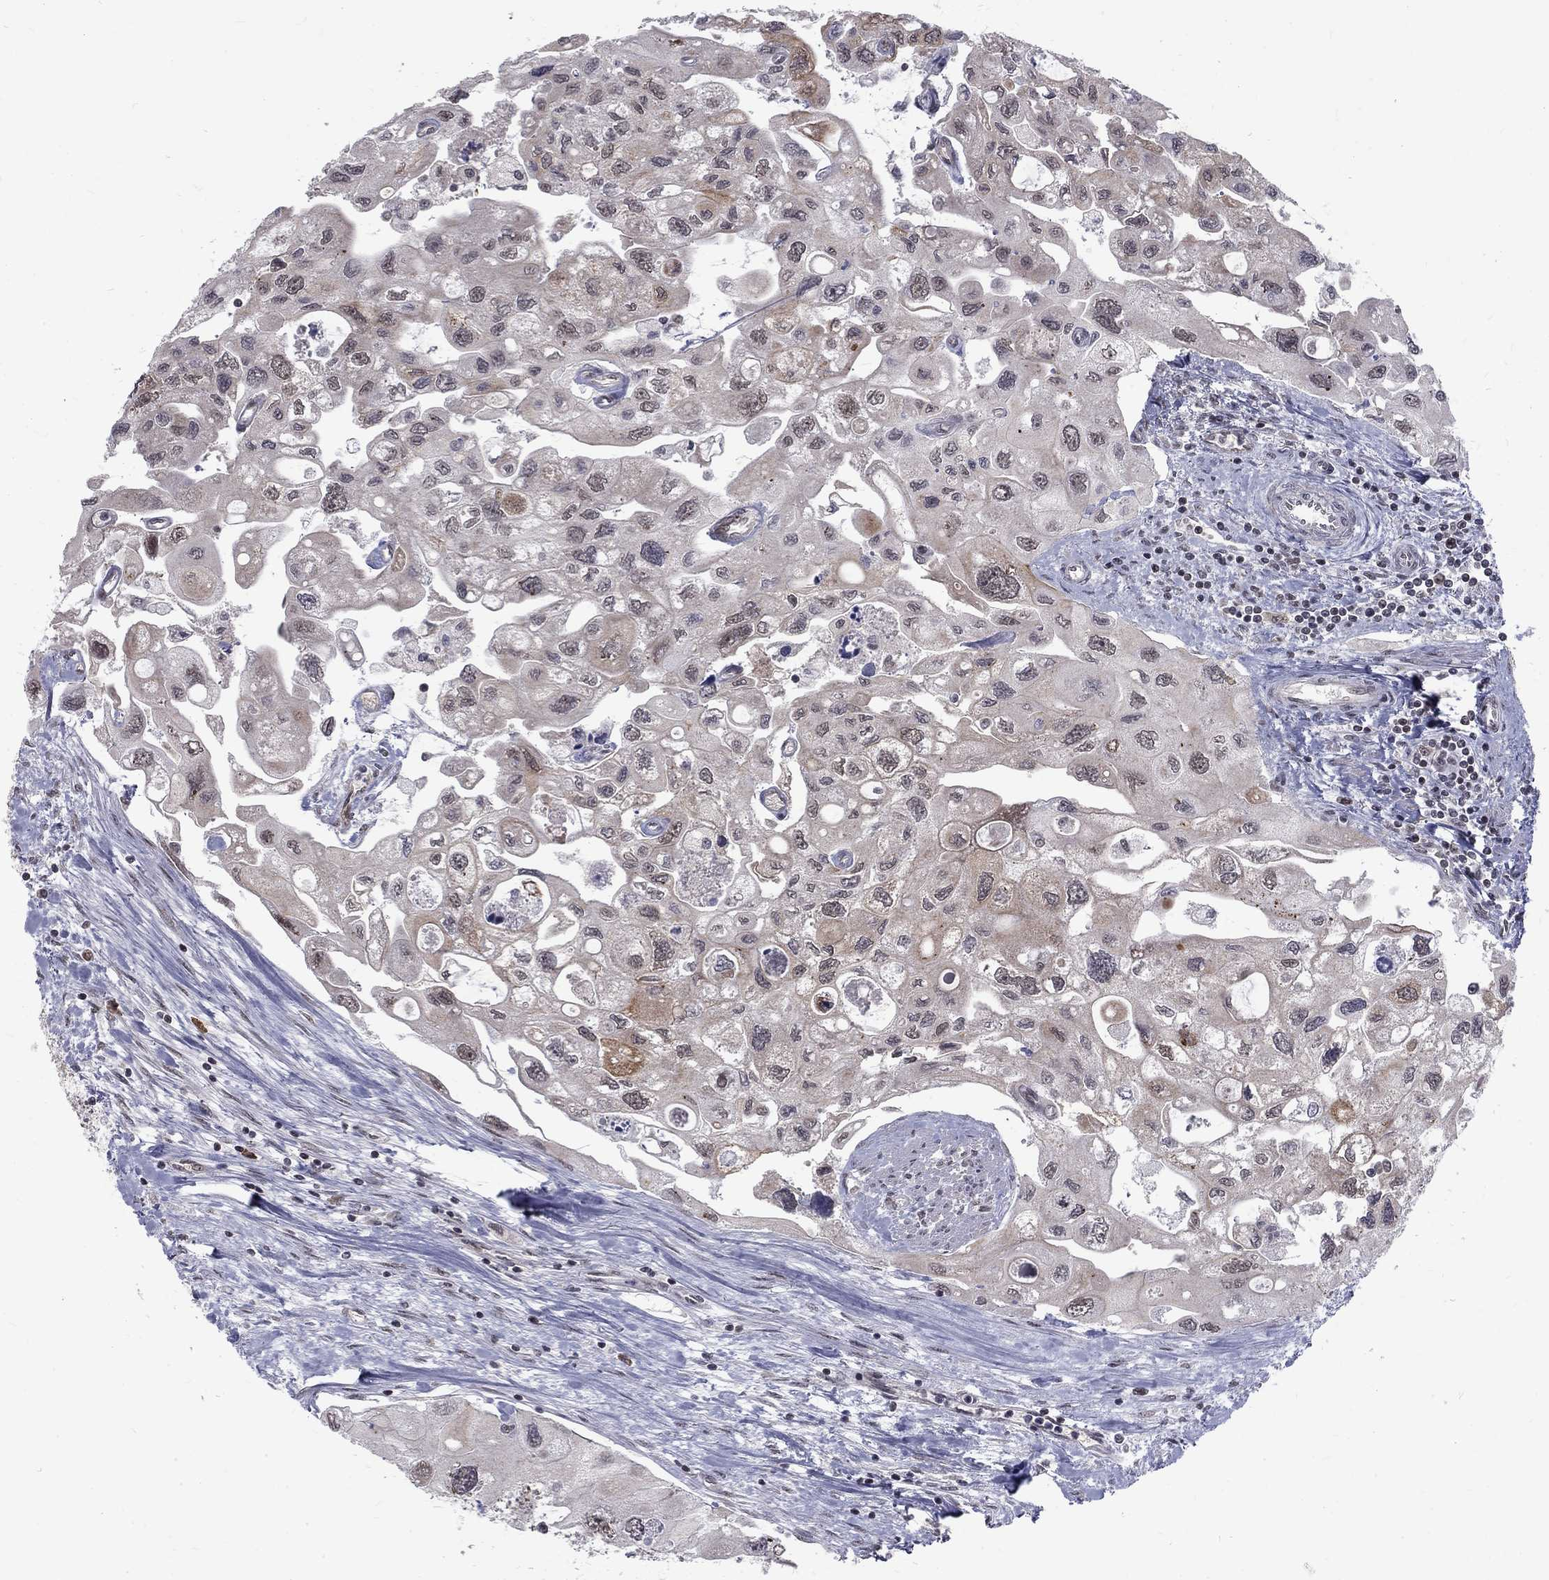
{"staining": {"intensity": "moderate", "quantity": "<25%", "location": "cytoplasmic/membranous"}, "tissue": "urothelial cancer", "cell_type": "Tumor cells", "image_type": "cancer", "snomed": [{"axis": "morphology", "description": "Urothelial carcinoma, High grade"}, {"axis": "topography", "description": "Urinary bladder"}], "caption": "Protein expression analysis of human urothelial carcinoma (high-grade) reveals moderate cytoplasmic/membranous positivity in about <25% of tumor cells. Nuclei are stained in blue.", "gene": "TCEAL1", "patient": {"sex": "male", "age": 59}}